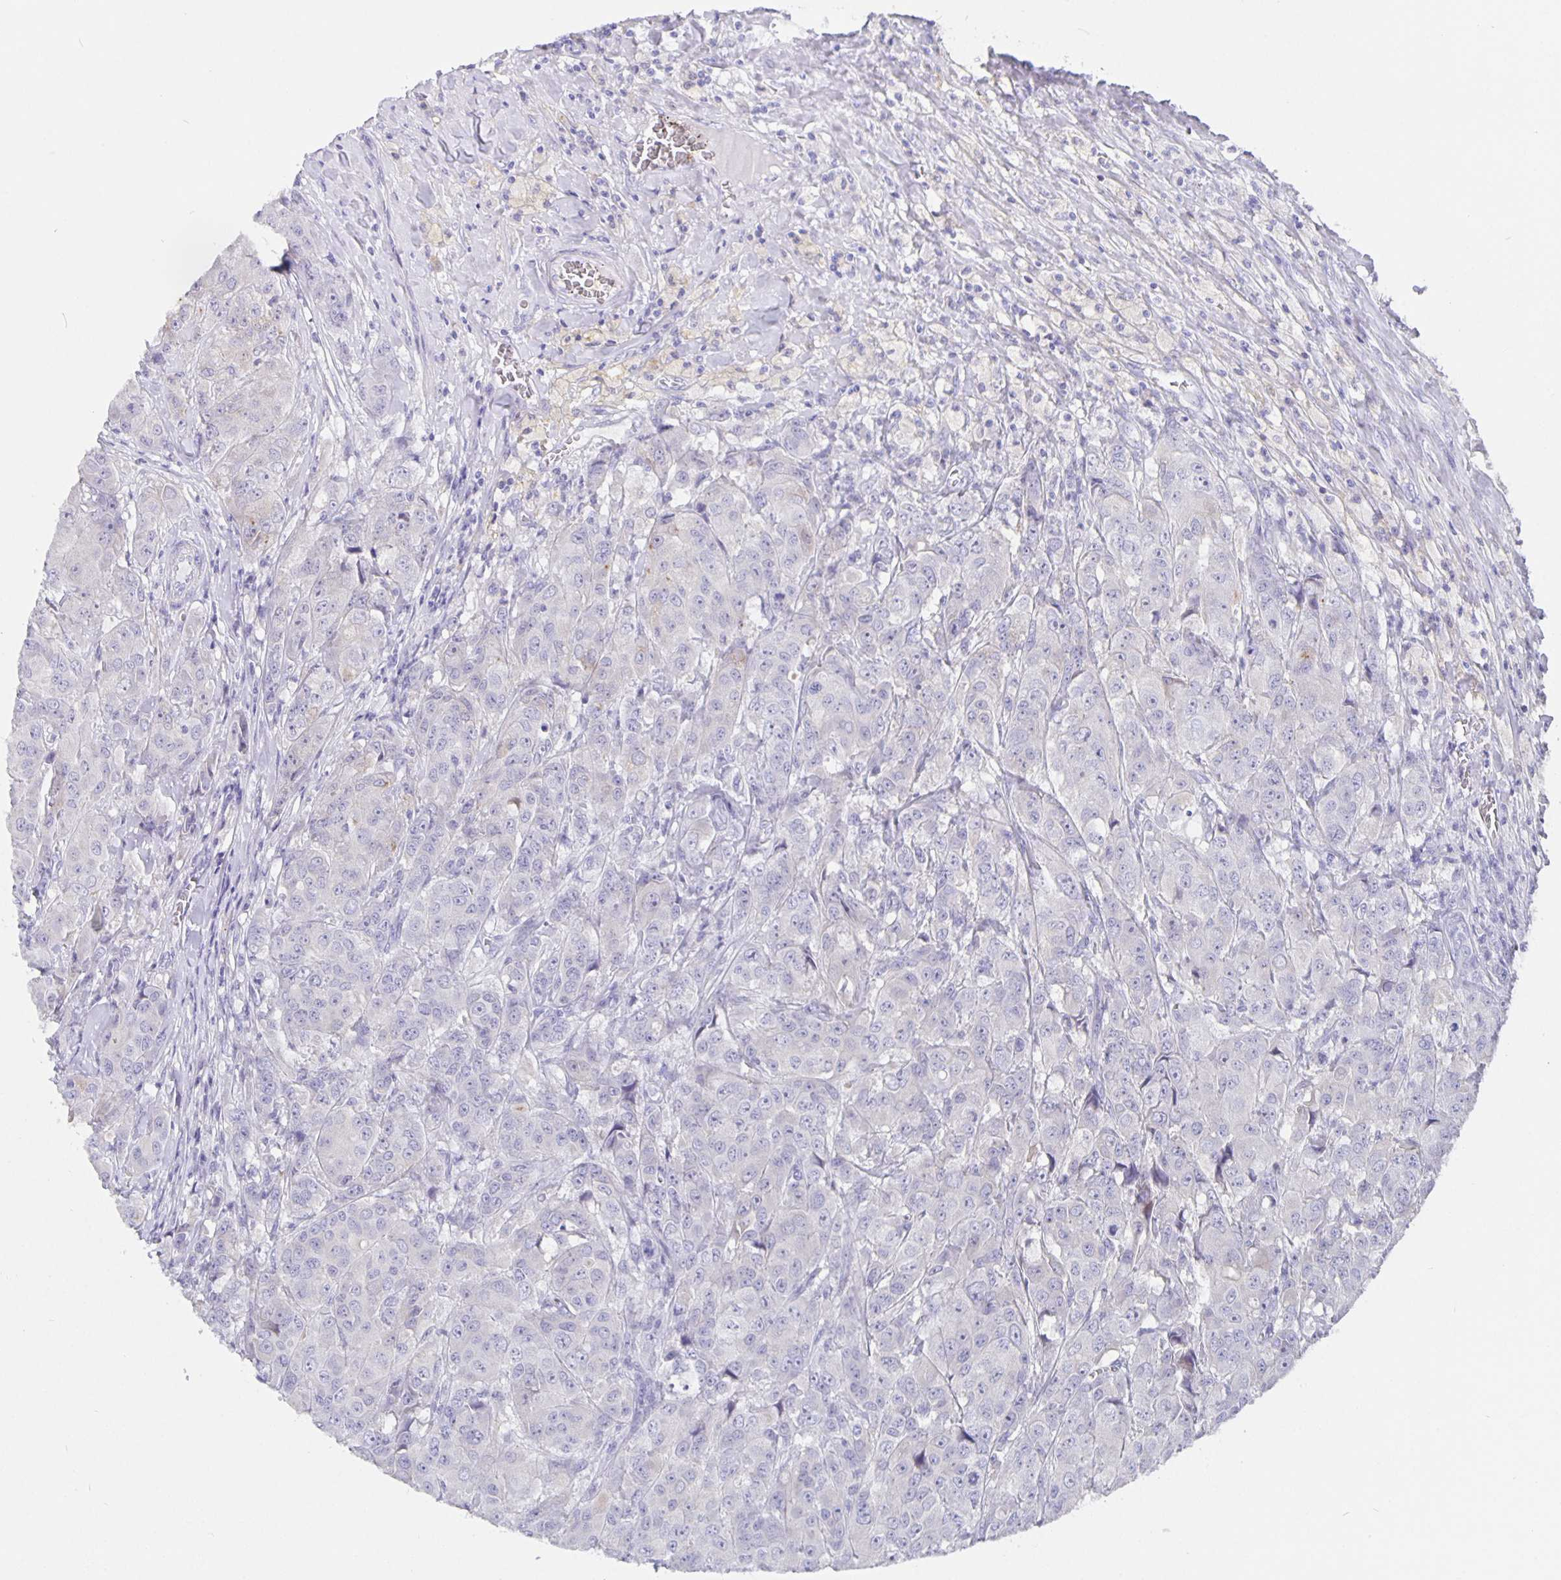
{"staining": {"intensity": "weak", "quantity": "<25%", "location": "cytoplasmic/membranous"}, "tissue": "breast cancer", "cell_type": "Tumor cells", "image_type": "cancer", "snomed": [{"axis": "morphology", "description": "Normal tissue, NOS"}, {"axis": "morphology", "description": "Duct carcinoma"}, {"axis": "topography", "description": "Breast"}], "caption": "There is no significant expression in tumor cells of breast cancer (invasive ductal carcinoma).", "gene": "CFAP74", "patient": {"sex": "female", "age": 43}}